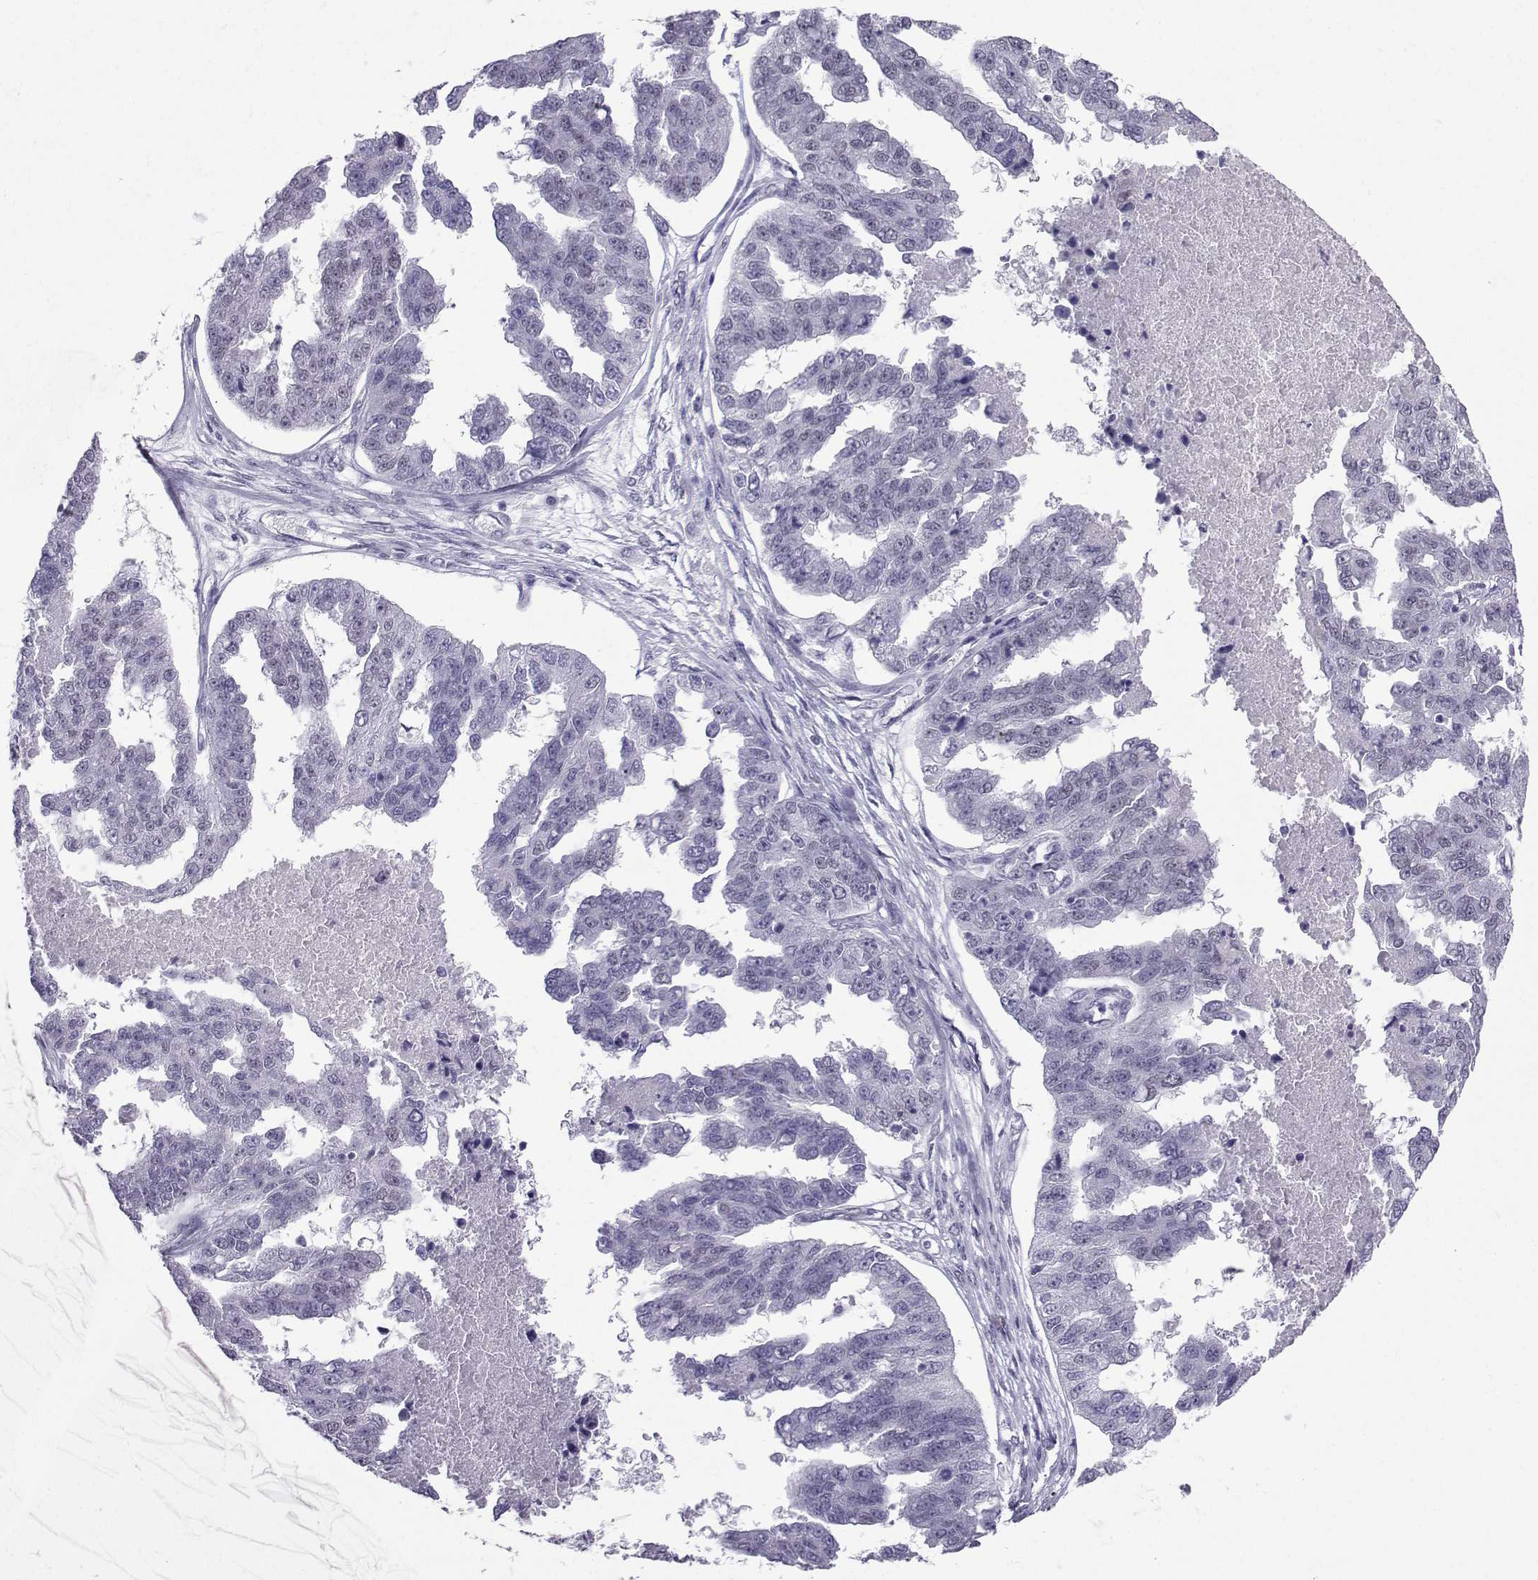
{"staining": {"intensity": "negative", "quantity": "none", "location": "none"}, "tissue": "ovarian cancer", "cell_type": "Tumor cells", "image_type": "cancer", "snomed": [{"axis": "morphology", "description": "Cystadenocarcinoma, serous, NOS"}, {"axis": "topography", "description": "Ovary"}], "caption": "Immunohistochemistry of human ovarian serous cystadenocarcinoma displays no positivity in tumor cells.", "gene": "LORICRIN", "patient": {"sex": "female", "age": 58}}